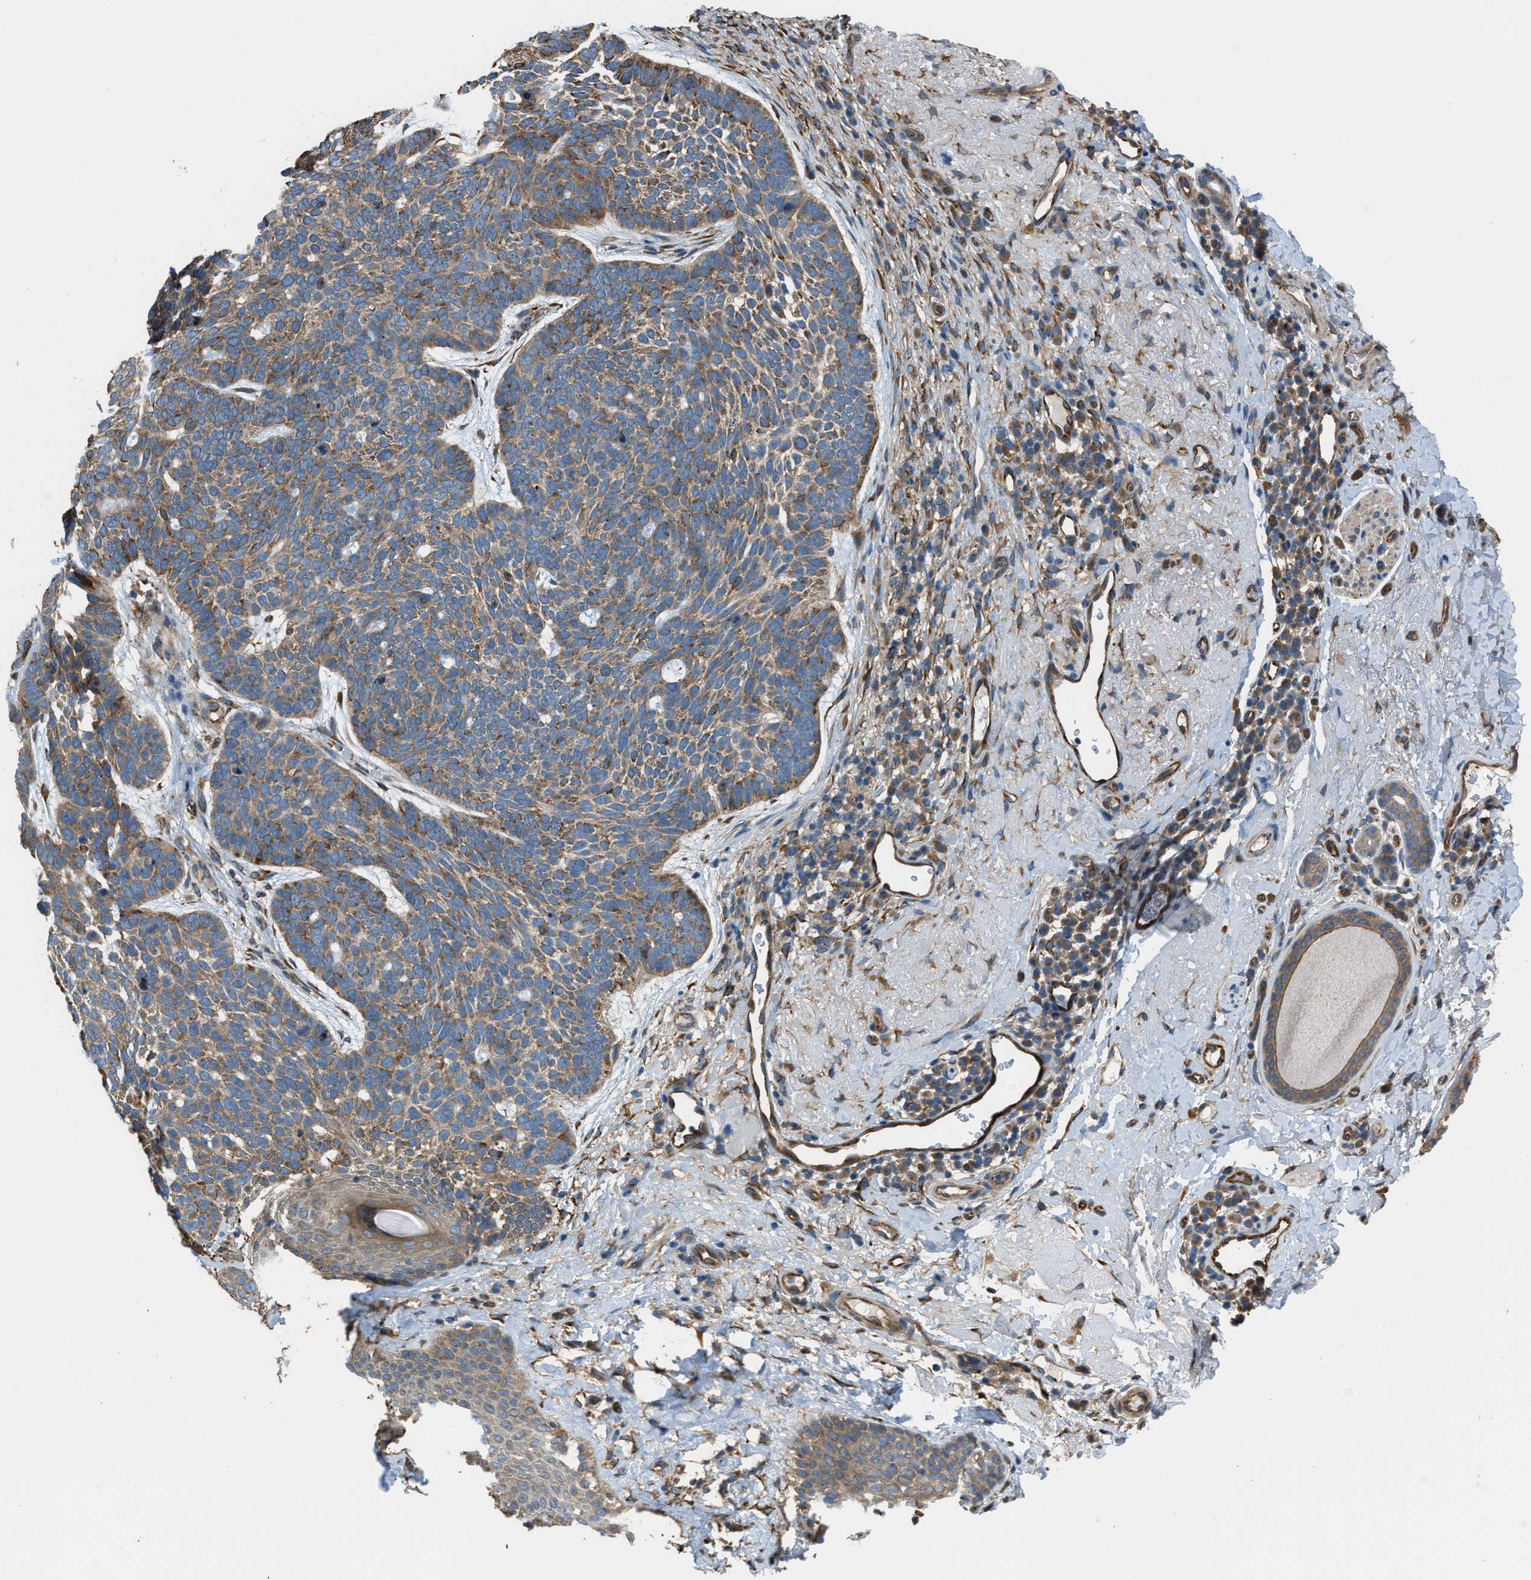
{"staining": {"intensity": "moderate", "quantity": ">75%", "location": "cytoplasmic/membranous"}, "tissue": "skin cancer", "cell_type": "Tumor cells", "image_type": "cancer", "snomed": [{"axis": "morphology", "description": "Basal cell carcinoma"}, {"axis": "topography", "description": "Skin"}, {"axis": "topography", "description": "Skin of head"}], "caption": "The histopathology image exhibits staining of skin cancer (basal cell carcinoma), revealing moderate cytoplasmic/membranous protein positivity (brown color) within tumor cells. Immunohistochemistry stains the protein in brown and the nuclei are stained blue.", "gene": "TRPC1", "patient": {"sex": "female", "age": 85}}